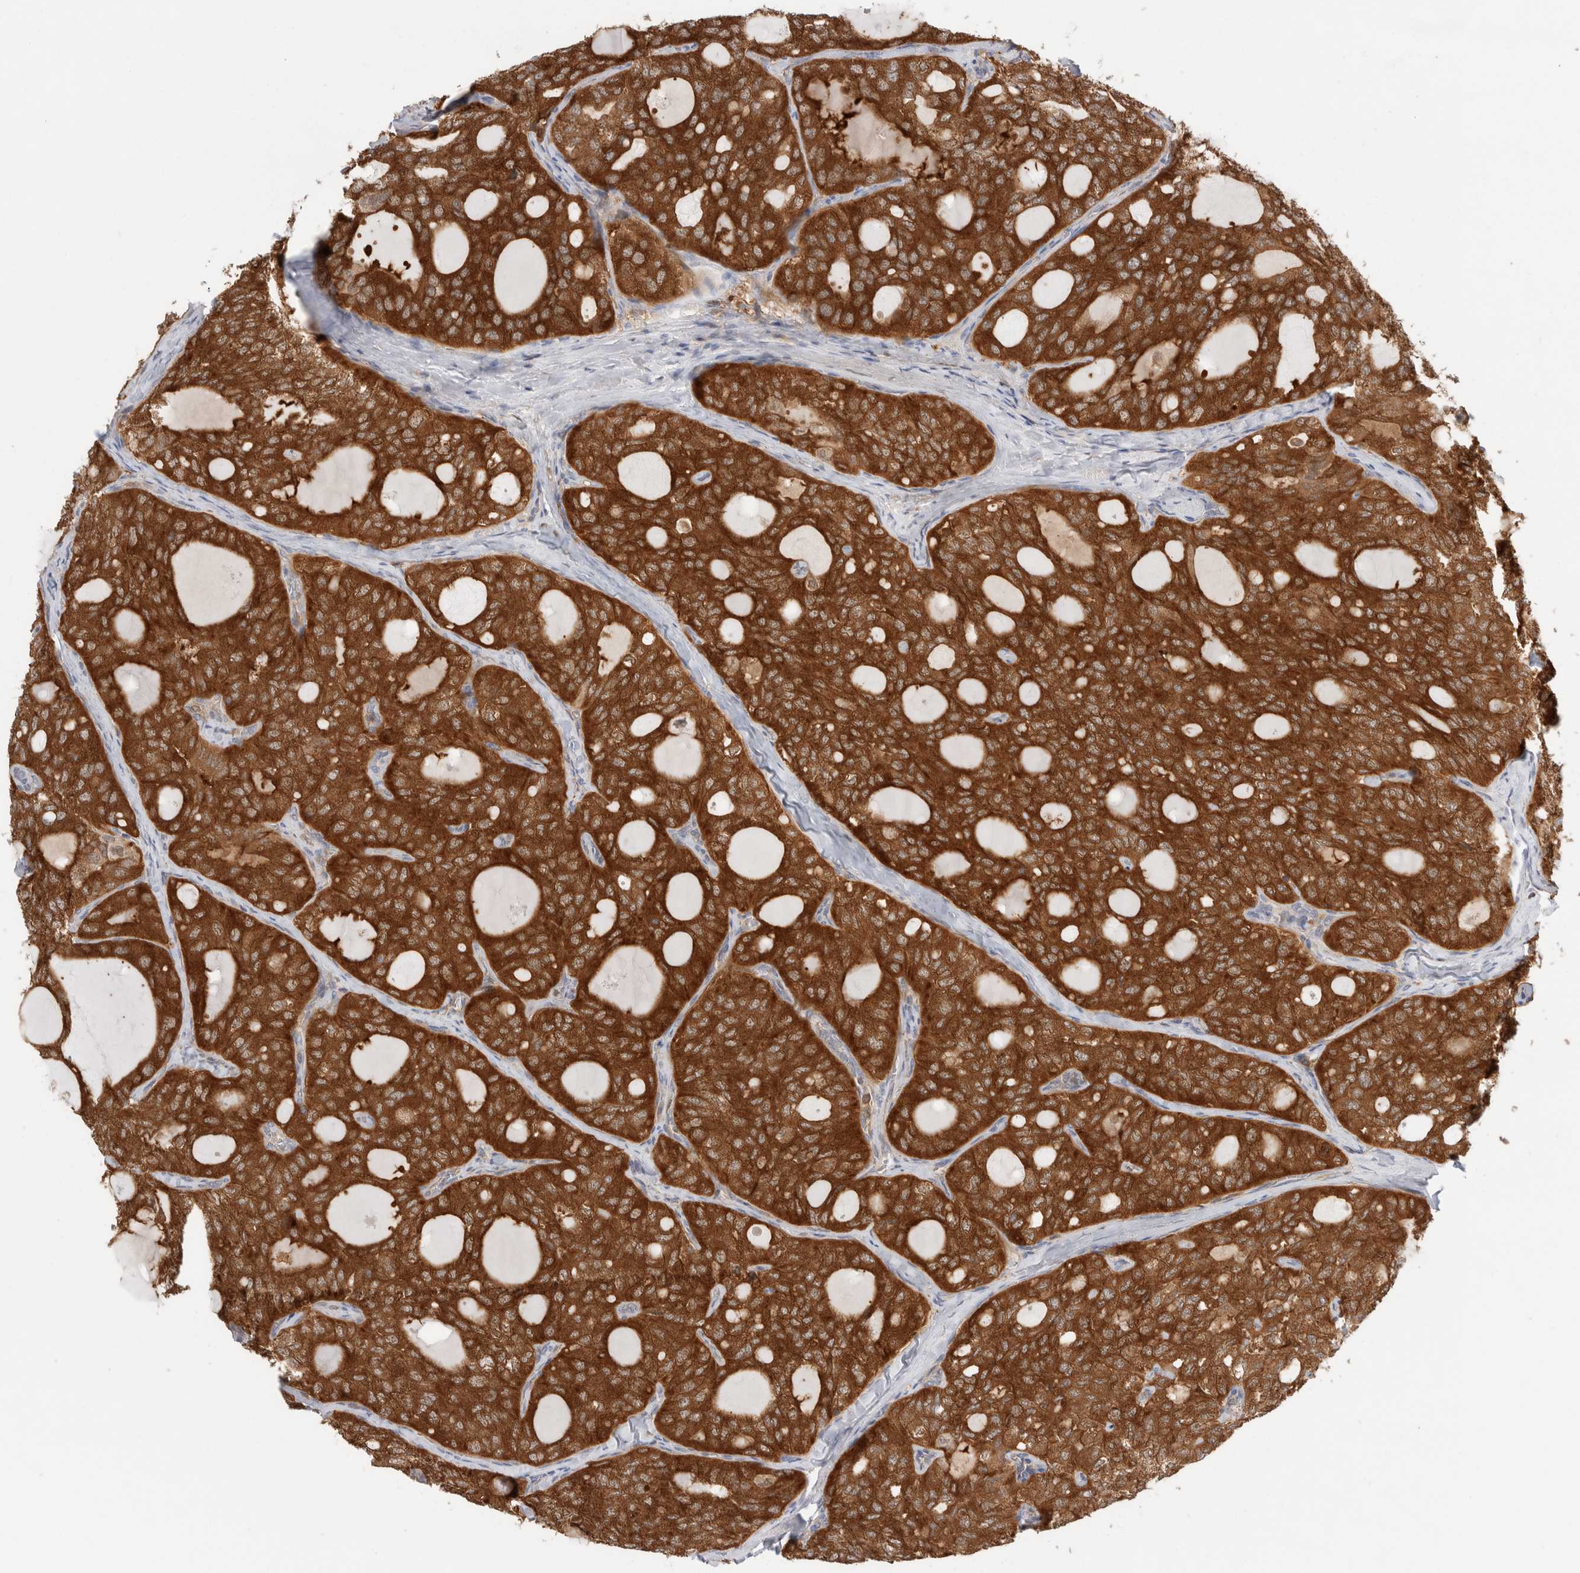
{"staining": {"intensity": "strong", "quantity": ">75%", "location": "cytoplasmic/membranous"}, "tissue": "thyroid cancer", "cell_type": "Tumor cells", "image_type": "cancer", "snomed": [{"axis": "morphology", "description": "Follicular adenoma carcinoma, NOS"}, {"axis": "topography", "description": "Thyroid gland"}], "caption": "DAB immunohistochemical staining of human thyroid cancer (follicular adenoma carcinoma) demonstrates strong cytoplasmic/membranous protein expression in about >75% of tumor cells. (DAB = brown stain, brightfield microscopy at high magnification).", "gene": "KLHL14", "patient": {"sex": "male", "age": 75}}